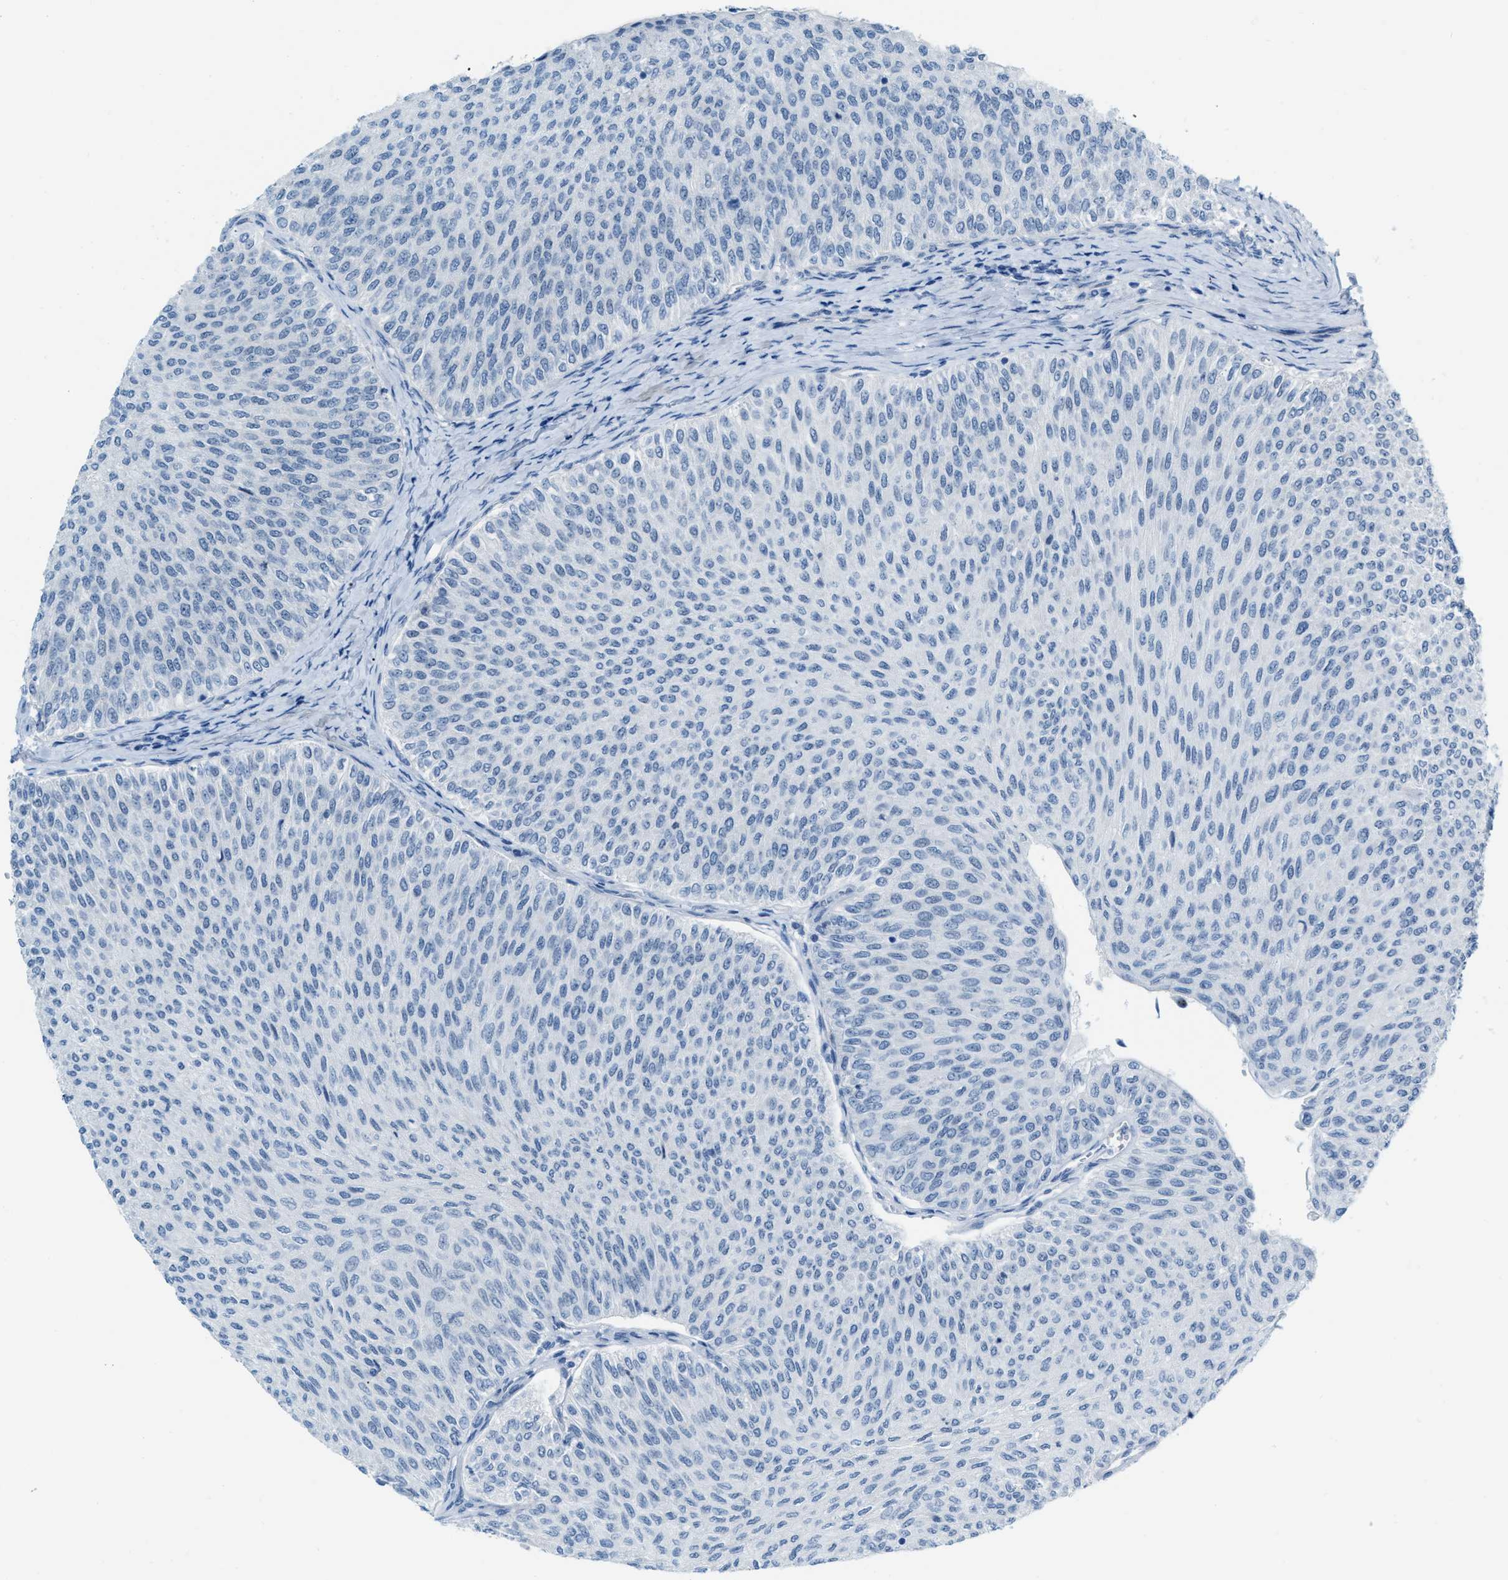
{"staining": {"intensity": "negative", "quantity": "none", "location": "none"}, "tissue": "urothelial cancer", "cell_type": "Tumor cells", "image_type": "cancer", "snomed": [{"axis": "morphology", "description": "Urothelial carcinoma, Low grade"}, {"axis": "topography", "description": "Urinary bladder"}], "caption": "IHC histopathology image of human urothelial cancer stained for a protein (brown), which demonstrates no positivity in tumor cells.", "gene": "PHRF1", "patient": {"sex": "male", "age": 78}}